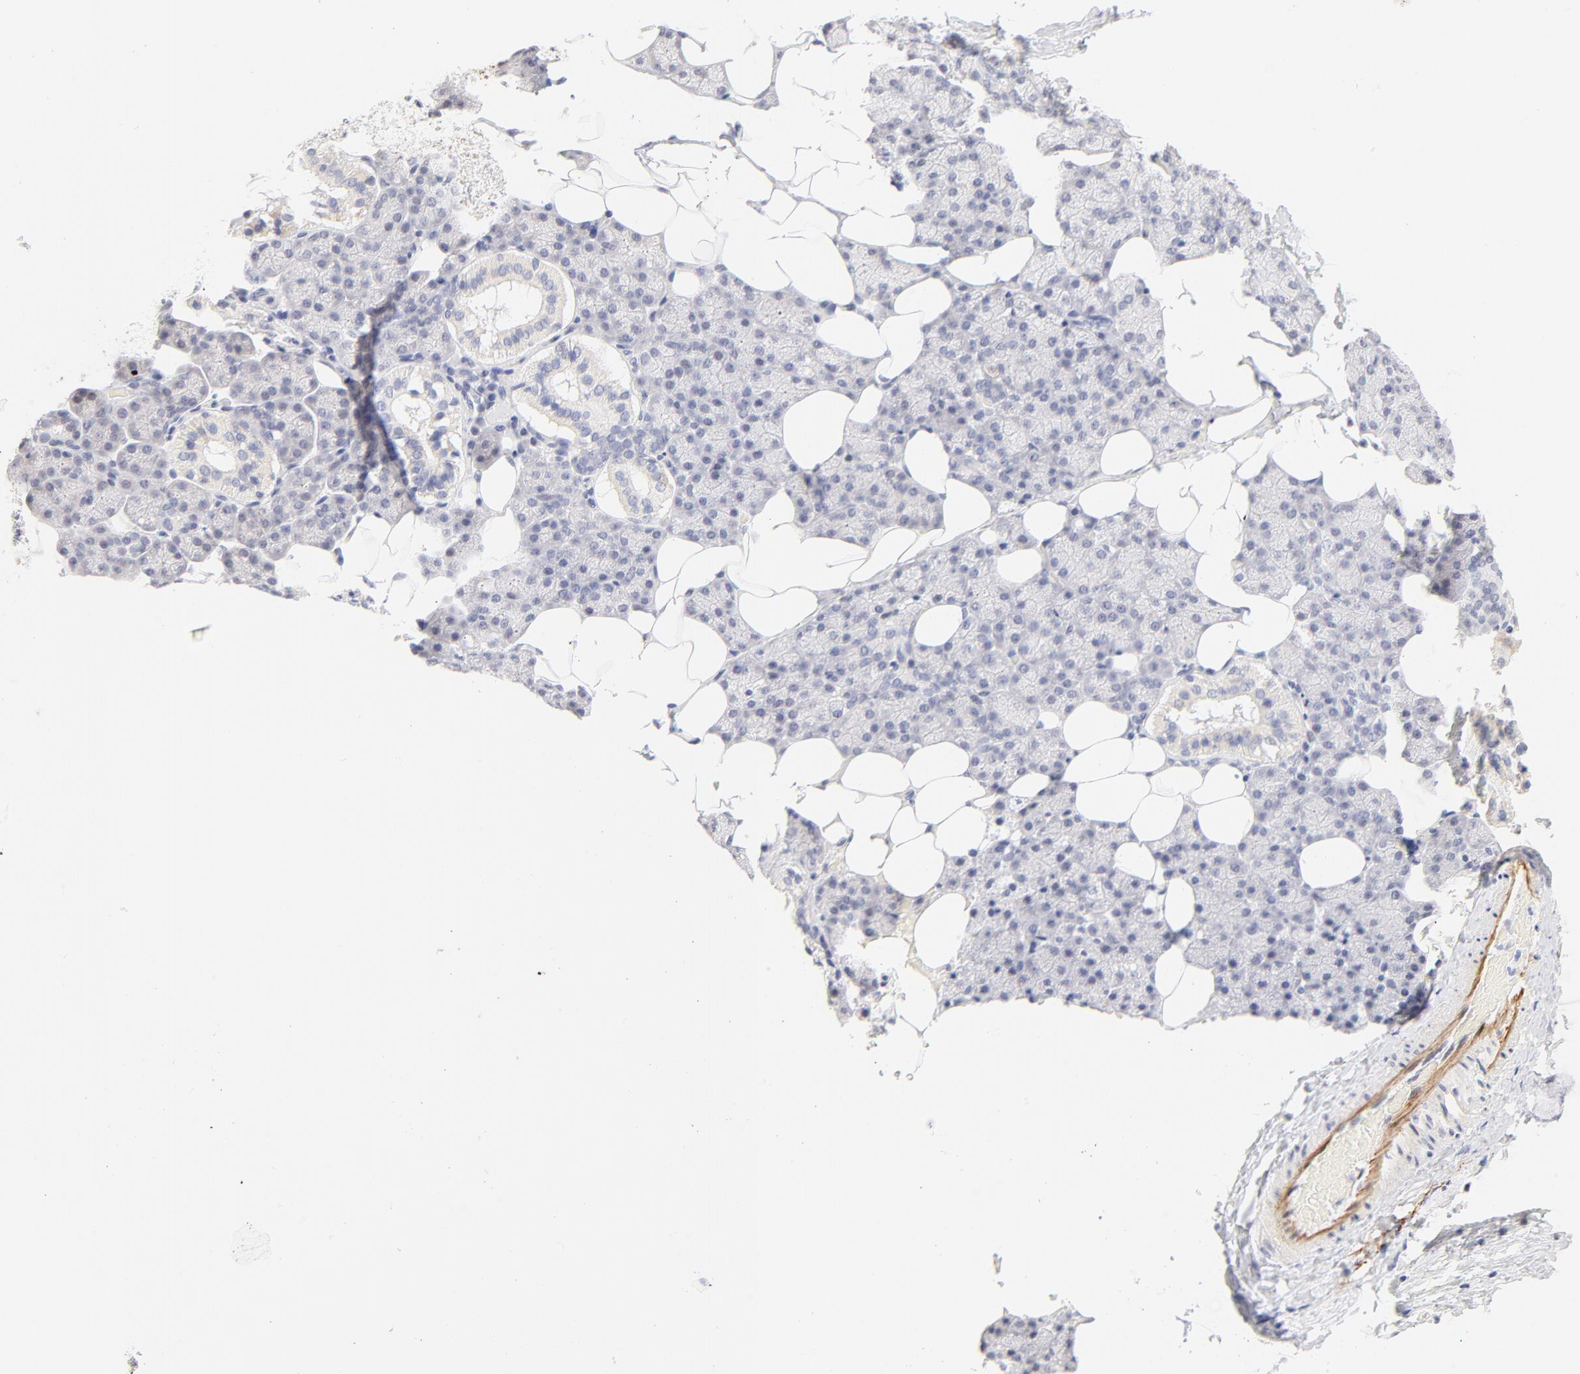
{"staining": {"intensity": "weak", "quantity": "<25%", "location": "cytoplasmic/membranous"}, "tissue": "salivary gland", "cell_type": "Glandular cells", "image_type": "normal", "snomed": [{"axis": "morphology", "description": "Normal tissue, NOS"}, {"axis": "topography", "description": "Lymph node"}, {"axis": "topography", "description": "Salivary gland"}], "caption": "Immunohistochemistry micrograph of benign salivary gland: salivary gland stained with DAB (3,3'-diaminobenzidine) exhibits no significant protein staining in glandular cells.", "gene": "NPNT", "patient": {"sex": "male", "age": 8}}